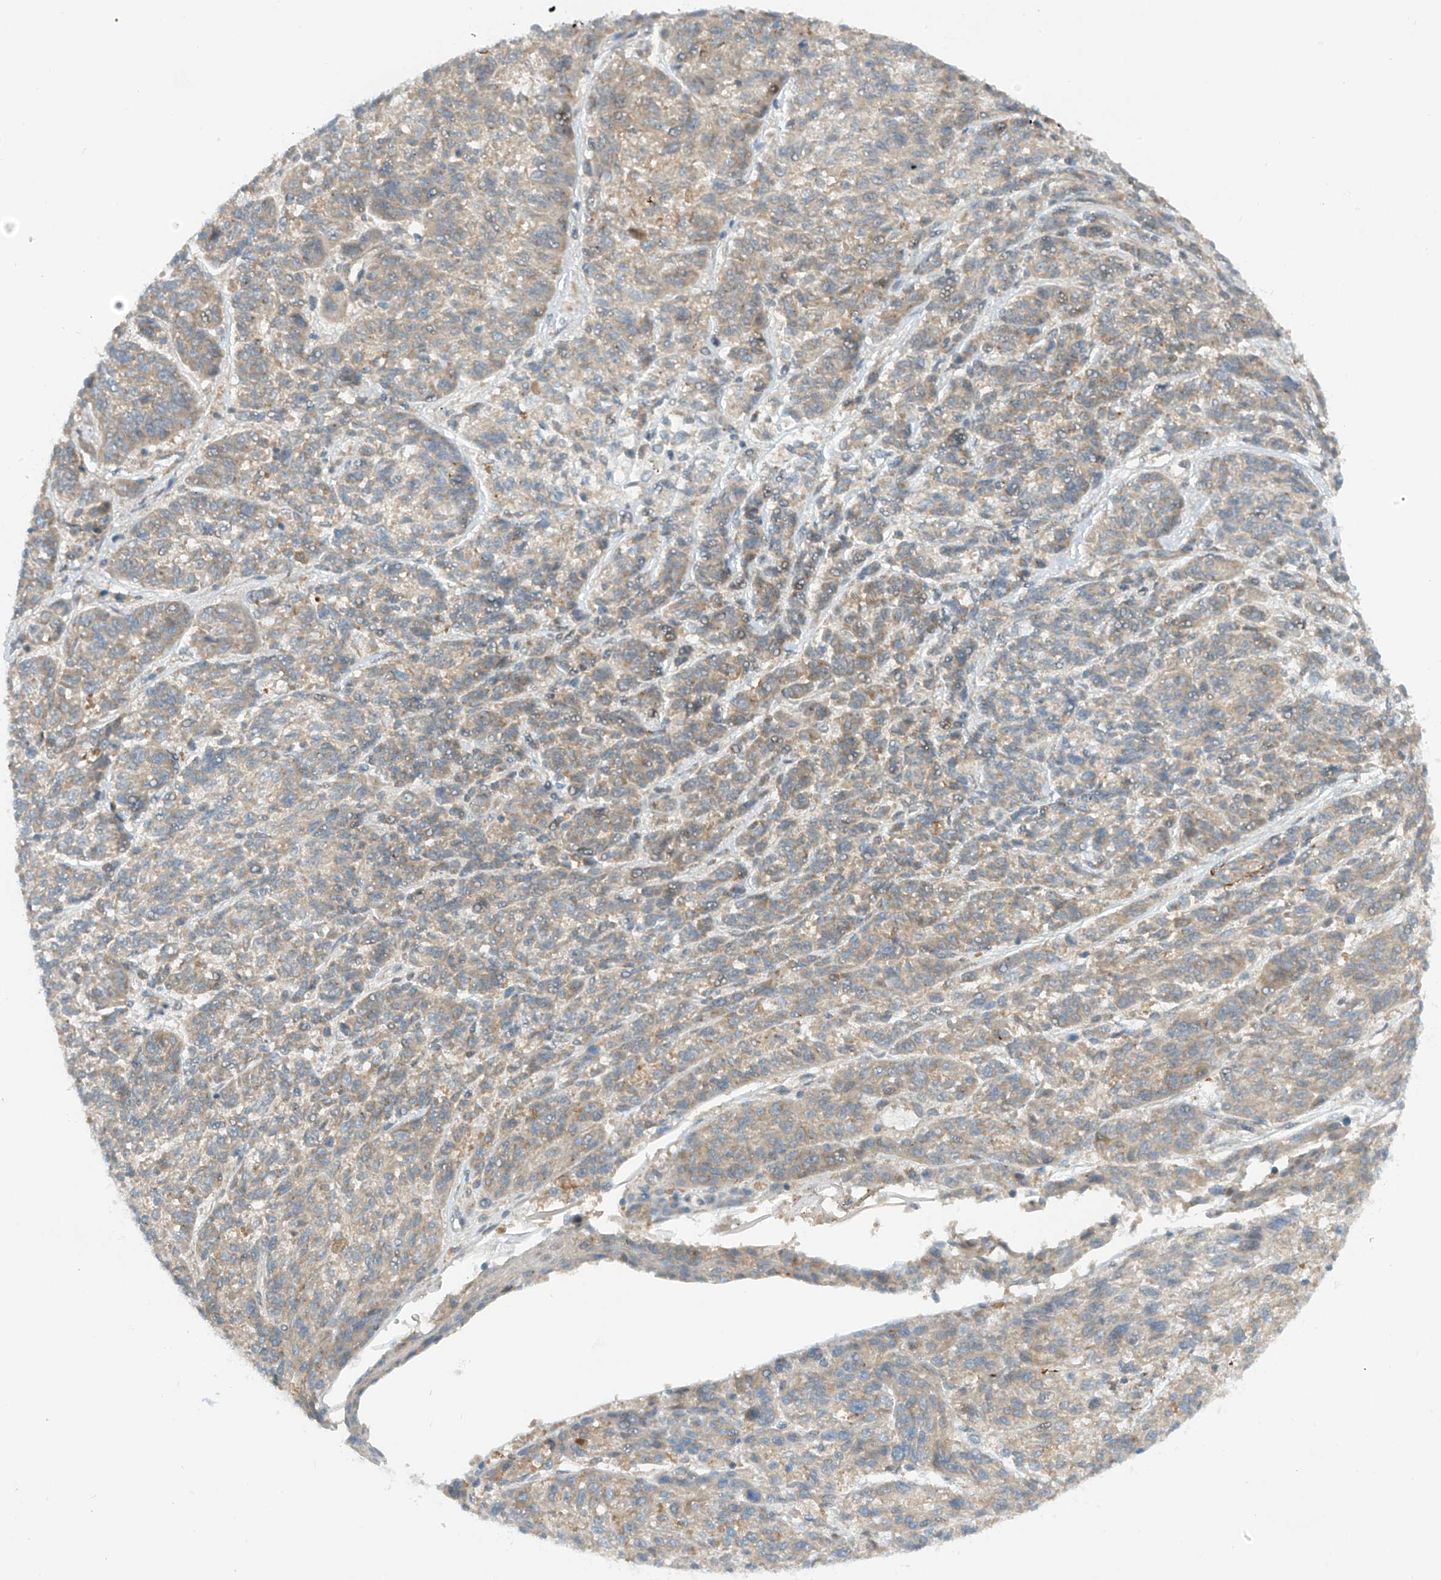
{"staining": {"intensity": "weak", "quantity": "25%-75%", "location": "cytoplasmic/membranous"}, "tissue": "melanoma", "cell_type": "Tumor cells", "image_type": "cancer", "snomed": [{"axis": "morphology", "description": "Malignant melanoma, NOS"}, {"axis": "topography", "description": "Skin"}], "caption": "This micrograph exhibits immunohistochemistry (IHC) staining of human malignant melanoma, with low weak cytoplasmic/membranous staining in approximately 25%-75% of tumor cells.", "gene": "FSD1L", "patient": {"sex": "male", "age": 53}}